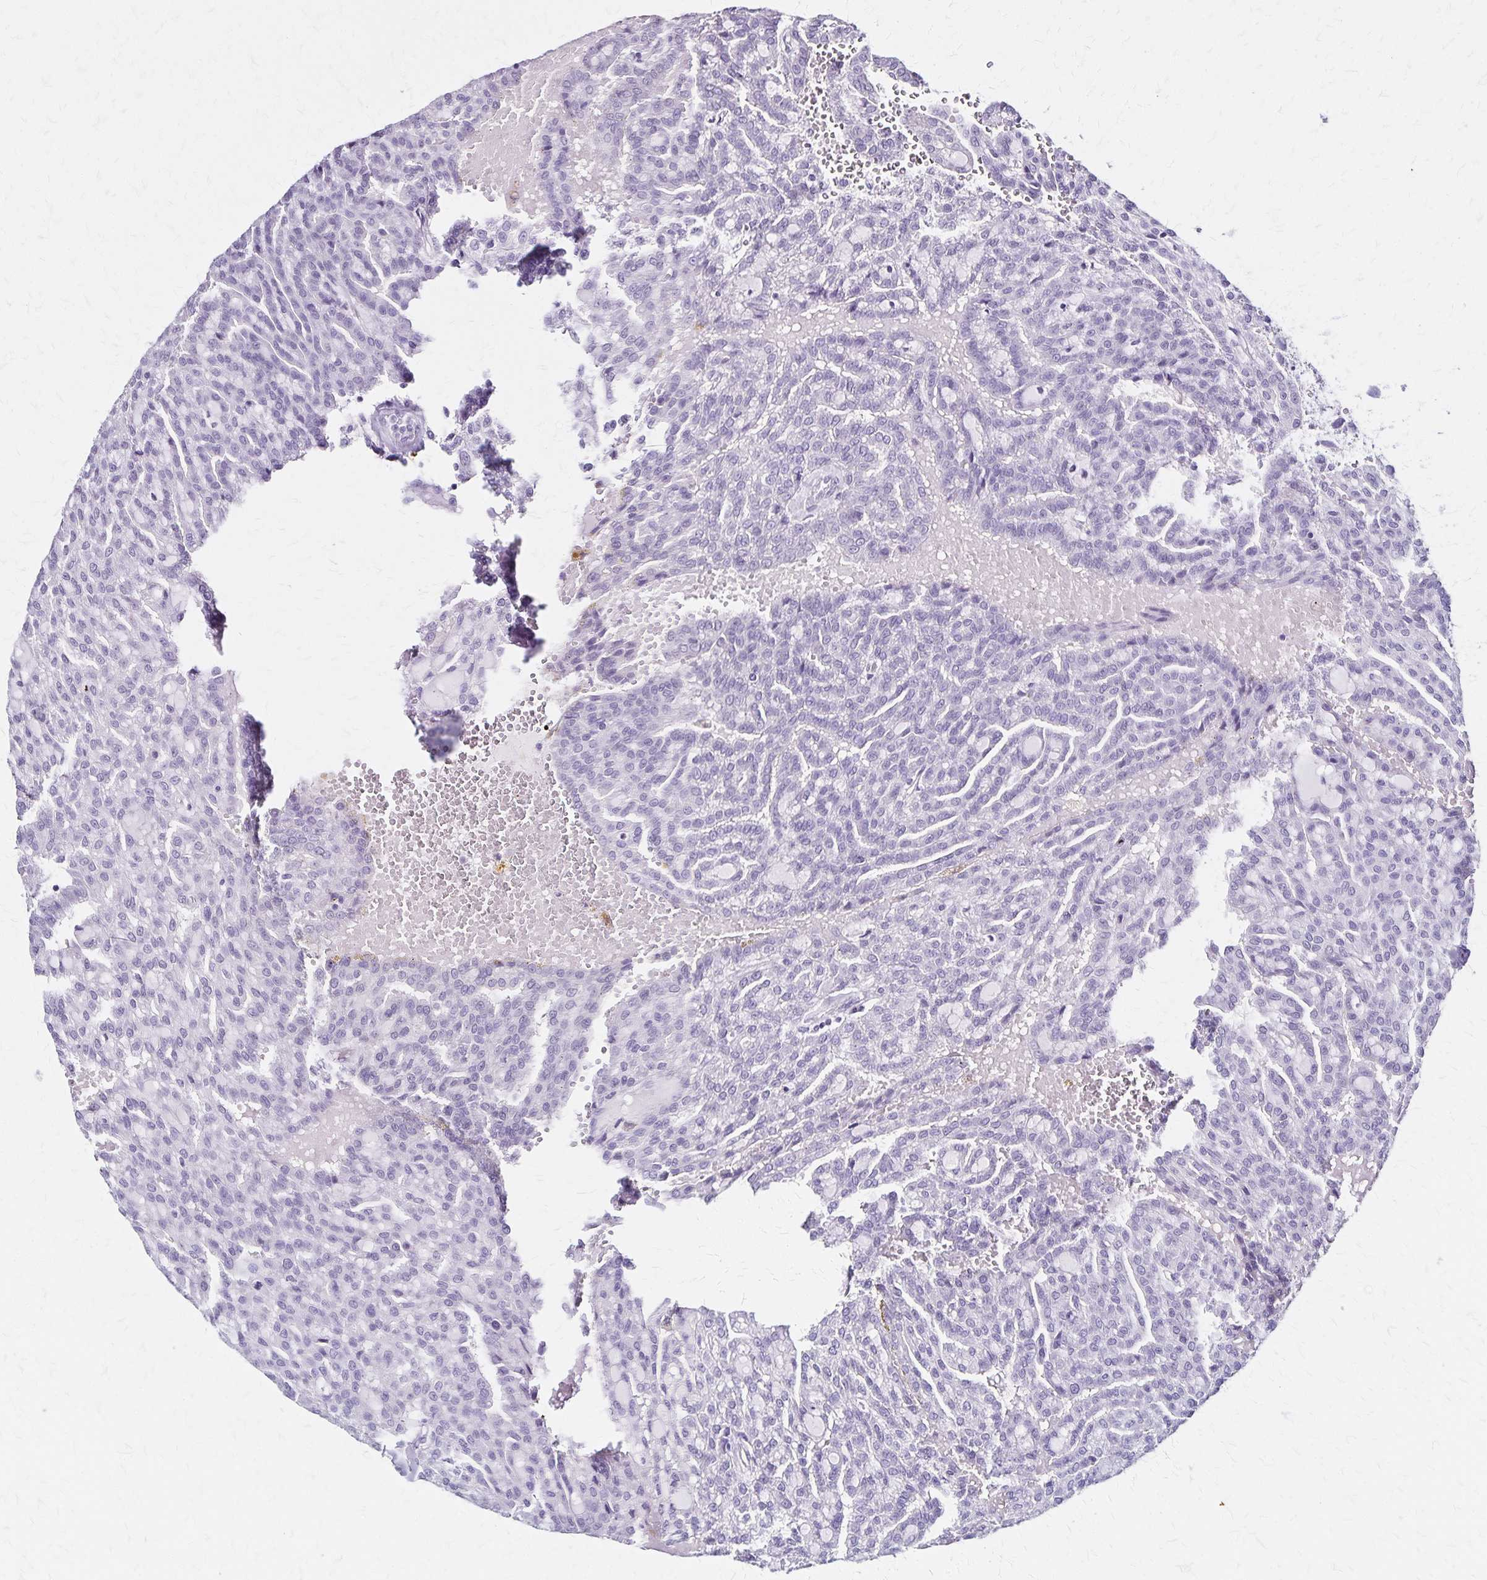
{"staining": {"intensity": "negative", "quantity": "none", "location": "none"}, "tissue": "renal cancer", "cell_type": "Tumor cells", "image_type": "cancer", "snomed": [{"axis": "morphology", "description": "Adenocarcinoma, NOS"}, {"axis": "topography", "description": "Kidney"}], "caption": "The immunohistochemistry histopathology image has no significant staining in tumor cells of renal cancer tissue.", "gene": "KRT2", "patient": {"sex": "male", "age": 63}}